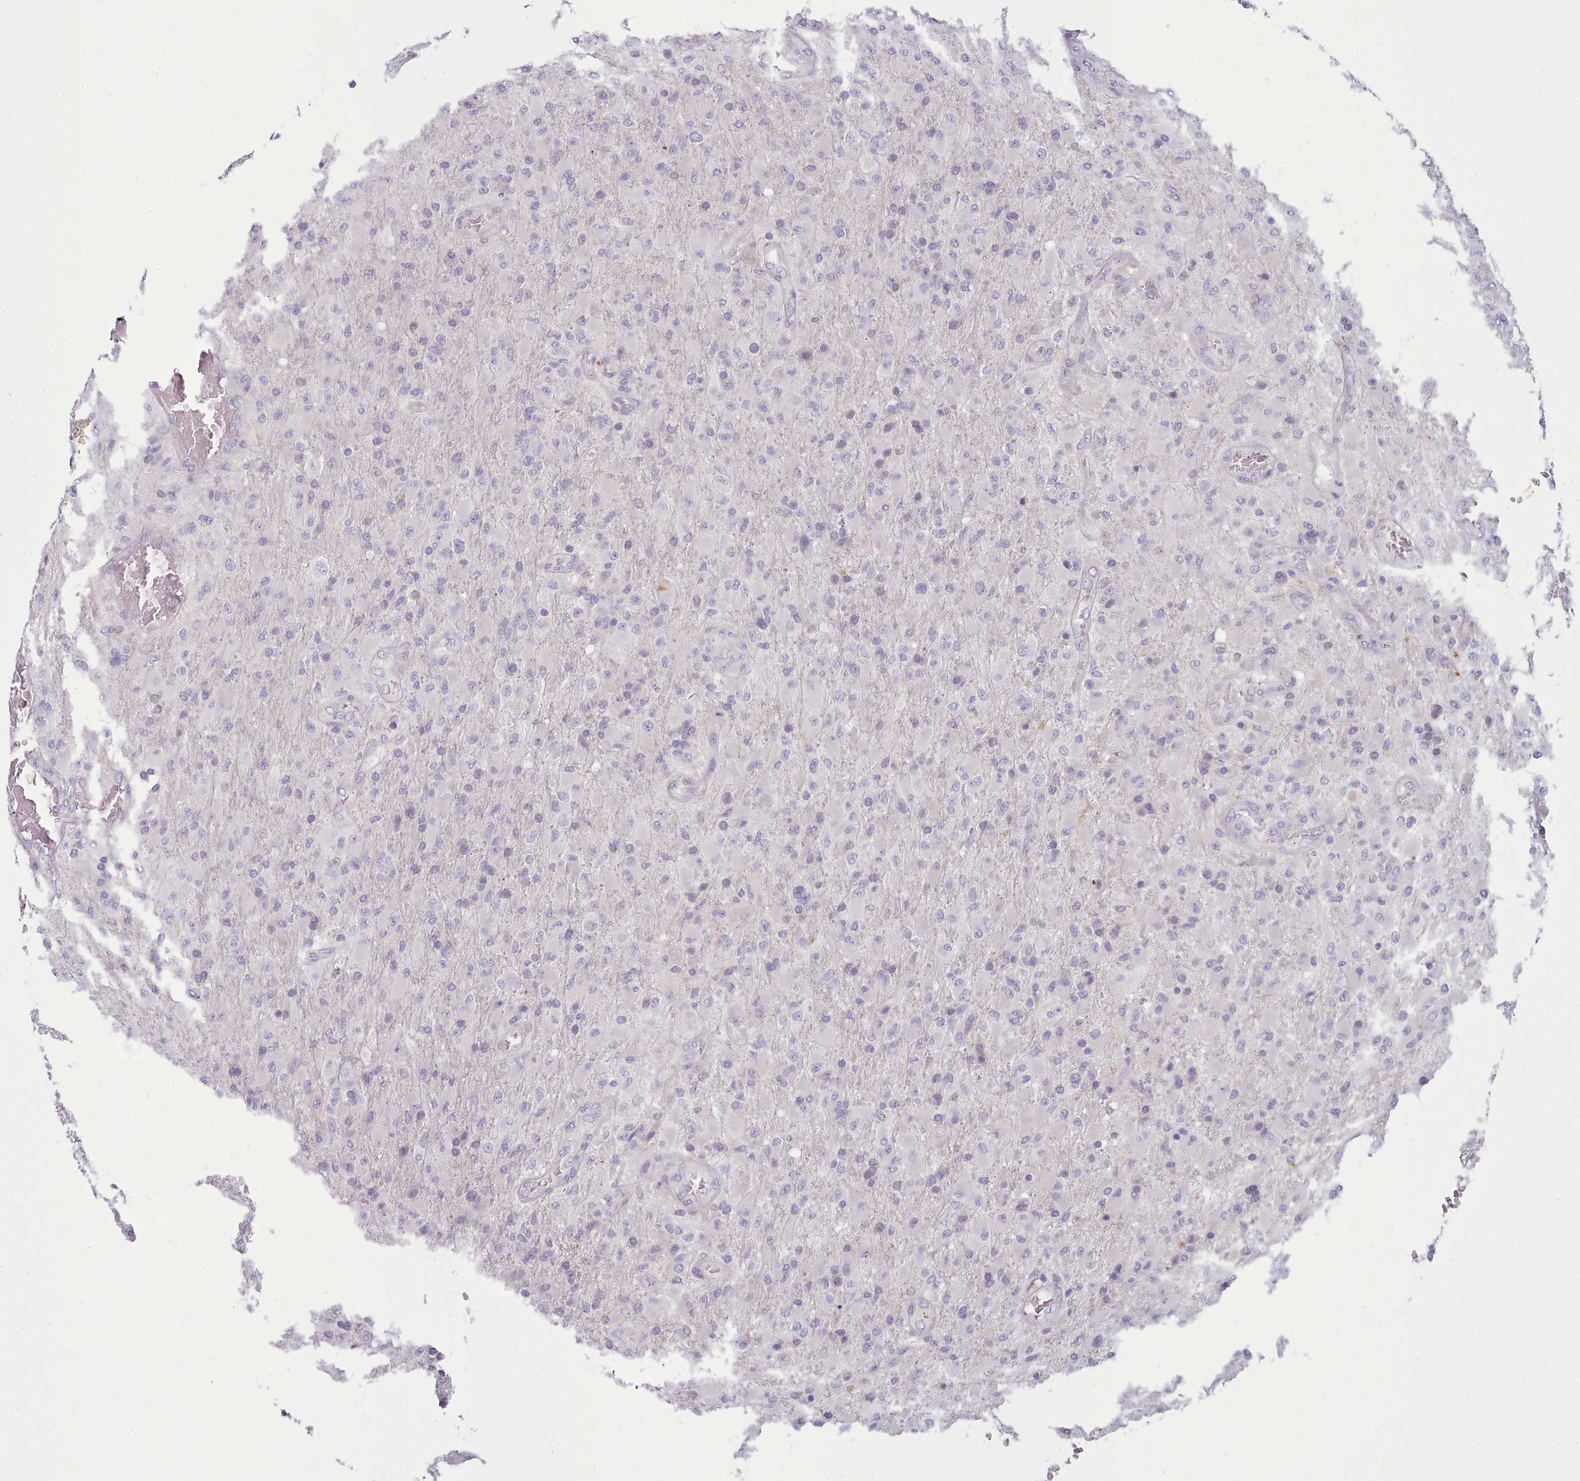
{"staining": {"intensity": "negative", "quantity": "none", "location": "none"}, "tissue": "glioma", "cell_type": "Tumor cells", "image_type": "cancer", "snomed": [{"axis": "morphology", "description": "Glioma, malignant, Low grade"}, {"axis": "topography", "description": "Brain"}], "caption": "Immunohistochemistry of human glioma exhibits no positivity in tumor cells.", "gene": "MYRFL", "patient": {"sex": "male", "age": 65}}